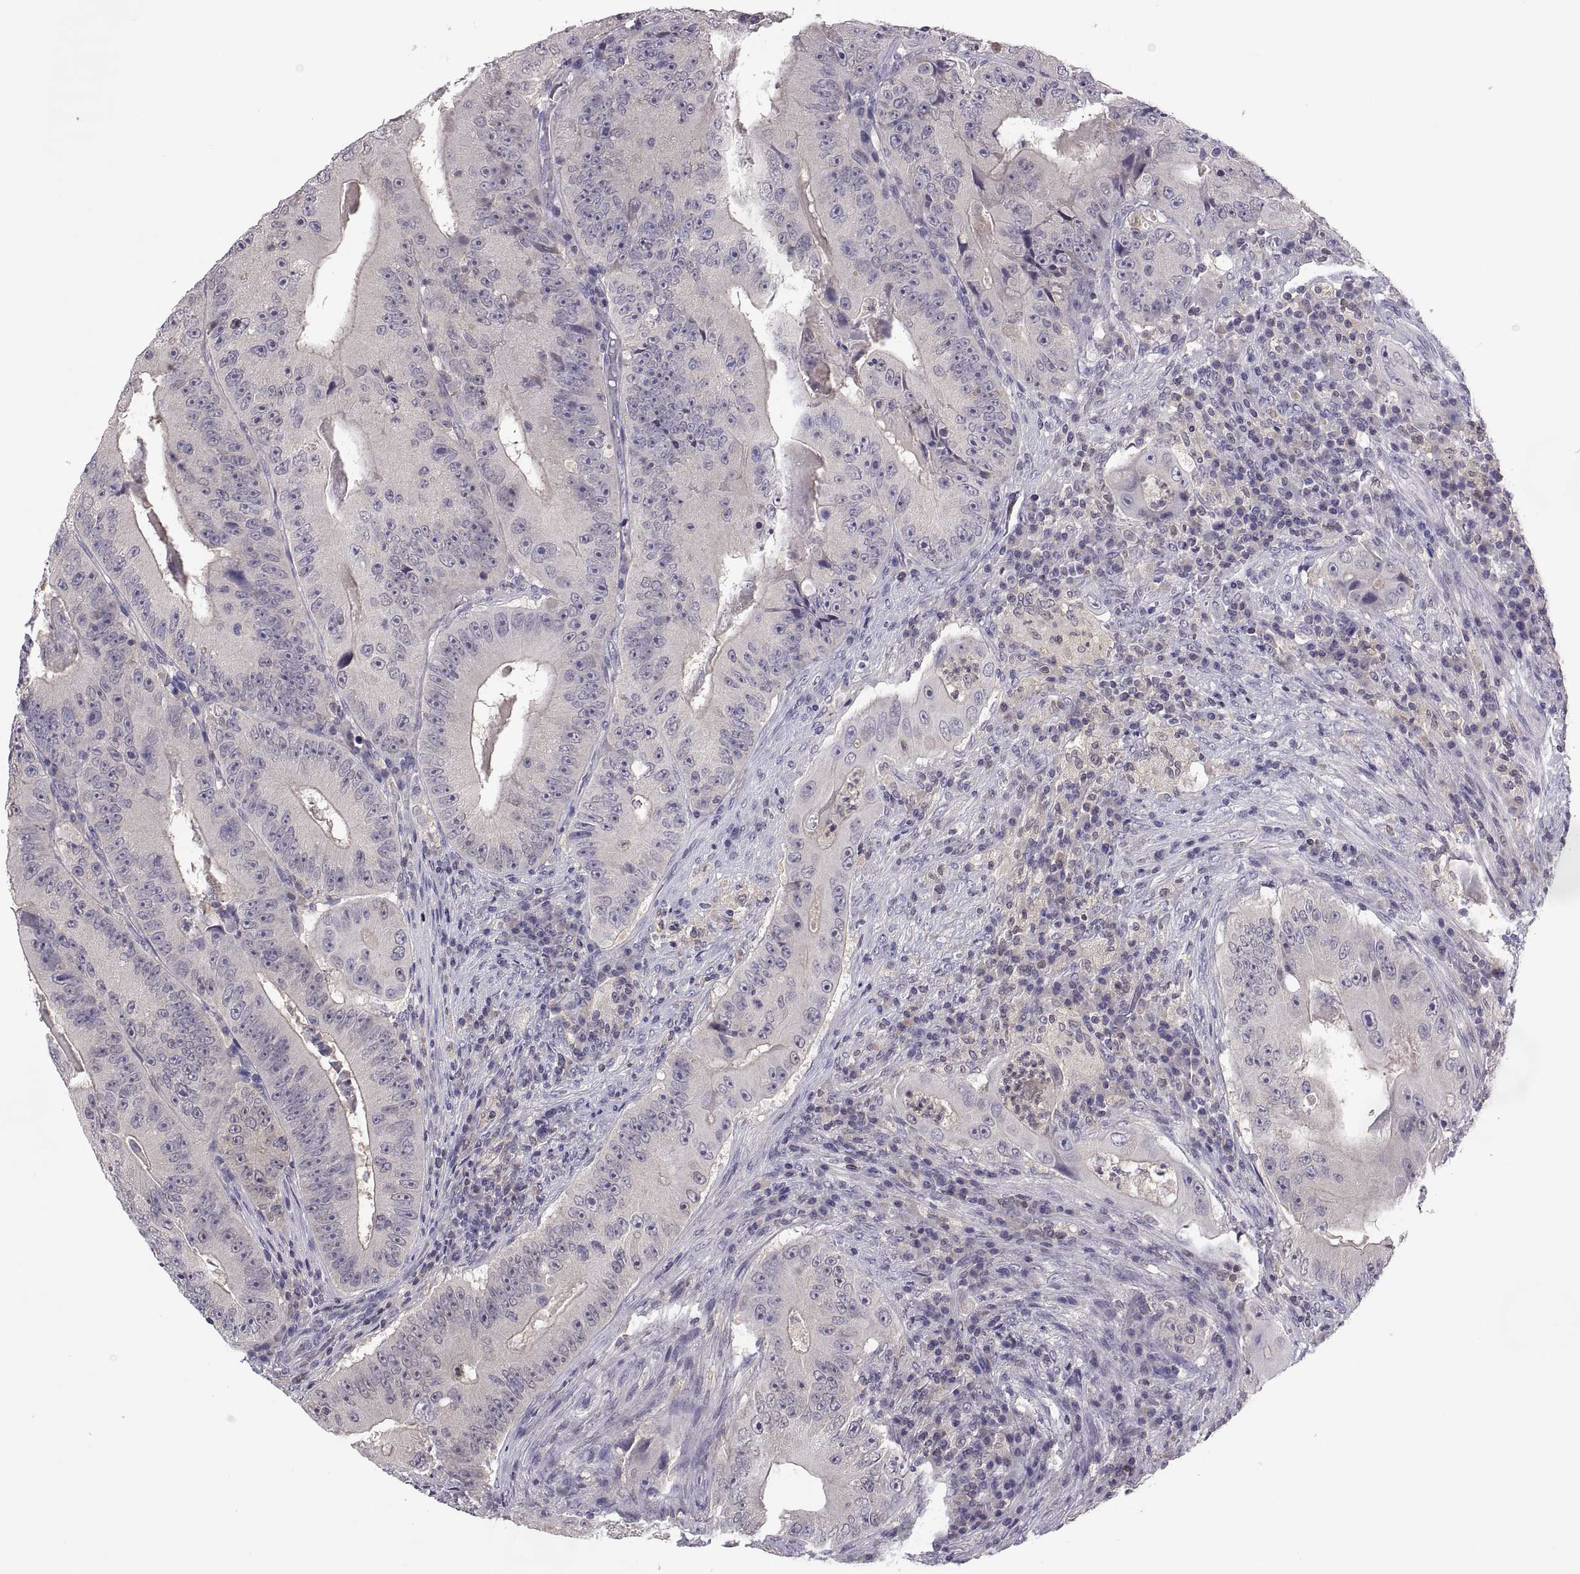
{"staining": {"intensity": "negative", "quantity": "none", "location": "none"}, "tissue": "colorectal cancer", "cell_type": "Tumor cells", "image_type": "cancer", "snomed": [{"axis": "morphology", "description": "Adenocarcinoma, NOS"}, {"axis": "topography", "description": "Colon"}], "caption": "This histopathology image is of adenocarcinoma (colorectal) stained with immunohistochemistry (IHC) to label a protein in brown with the nuclei are counter-stained blue. There is no staining in tumor cells.", "gene": "FGF9", "patient": {"sex": "female", "age": 86}}